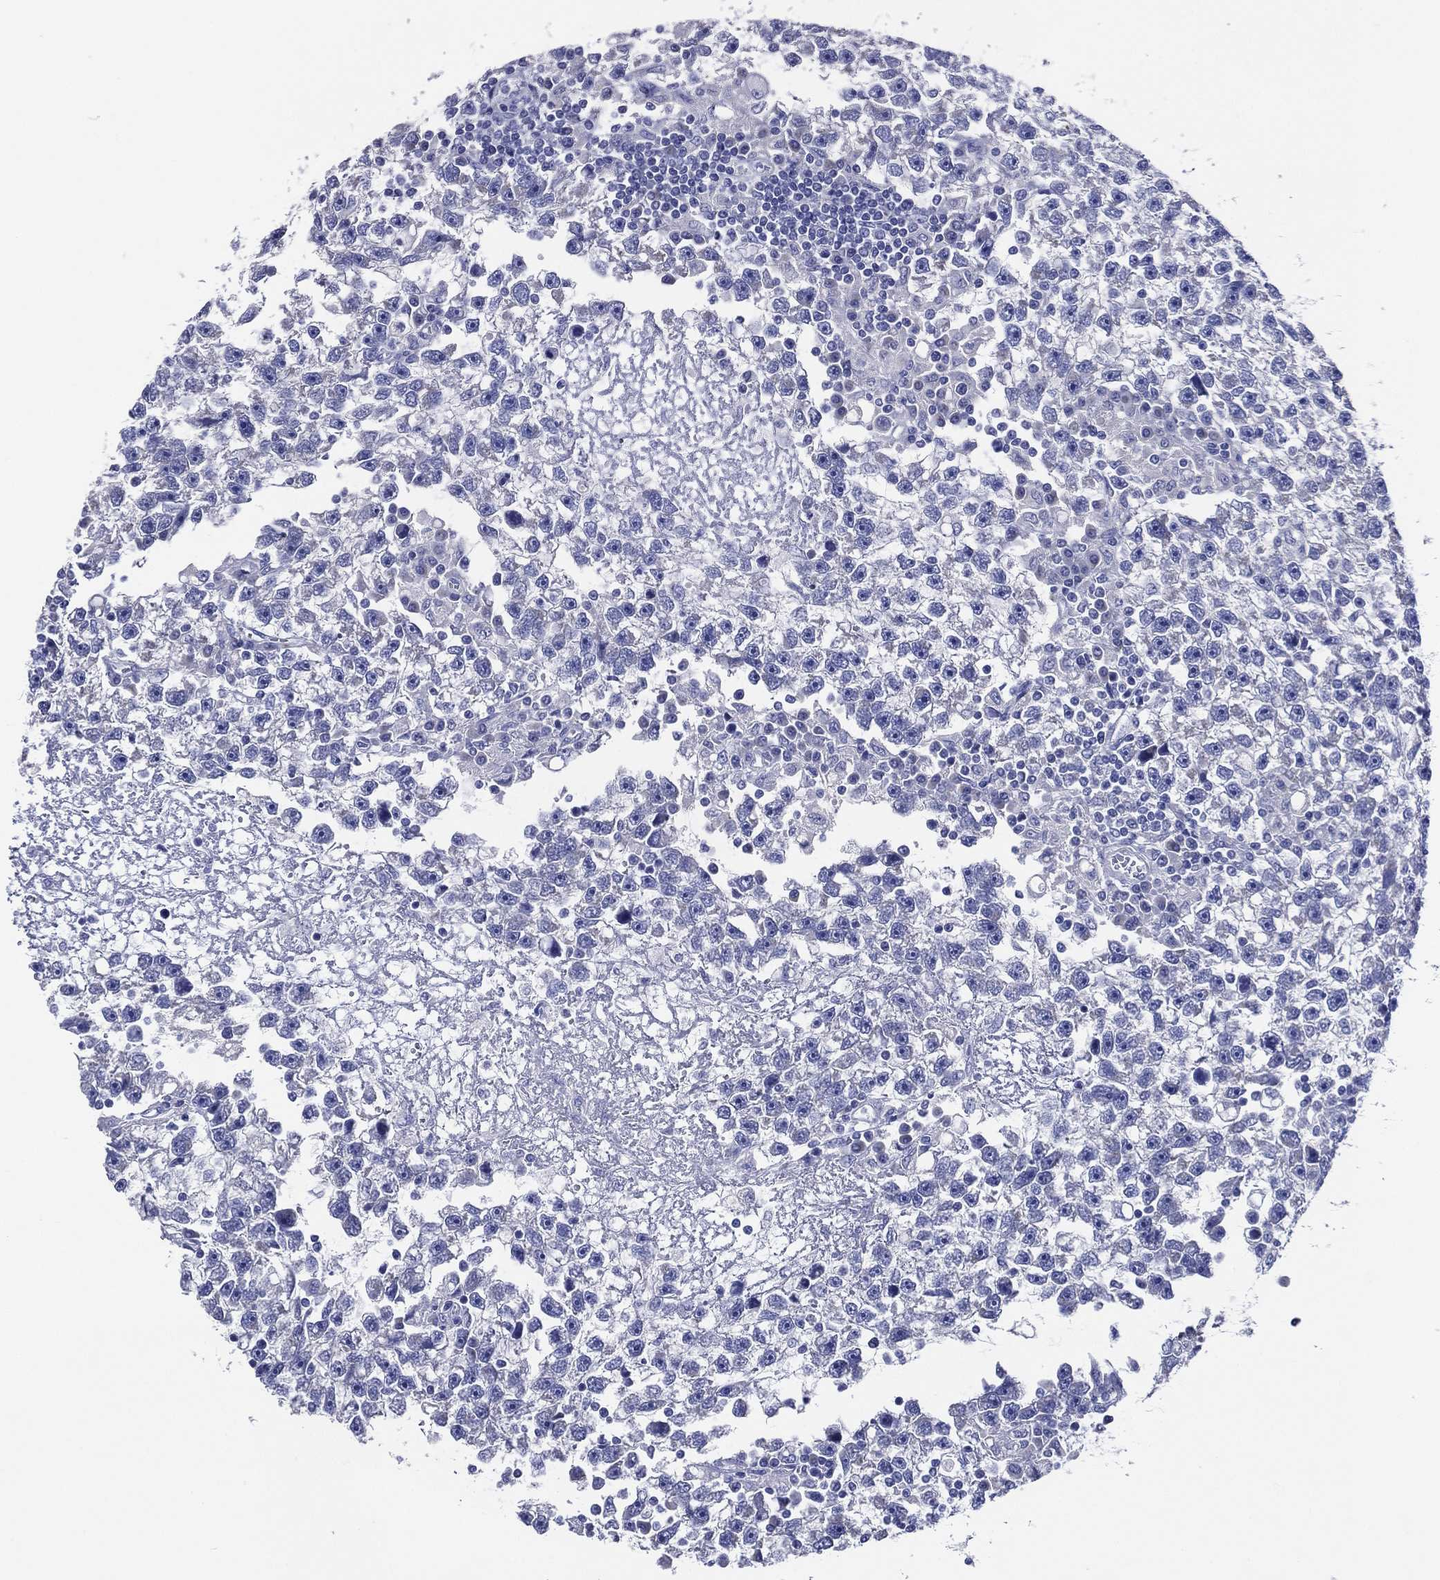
{"staining": {"intensity": "negative", "quantity": "none", "location": "none"}, "tissue": "testis cancer", "cell_type": "Tumor cells", "image_type": "cancer", "snomed": [{"axis": "morphology", "description": "Seminoma, NOS"}, {"axis": "topography", "description": "Testis"}], "caption": "Tumor cells show no significant protein staining in testis cancer.", "gene": "ACE2", "patient": {"sex": "male", "age": 47}}